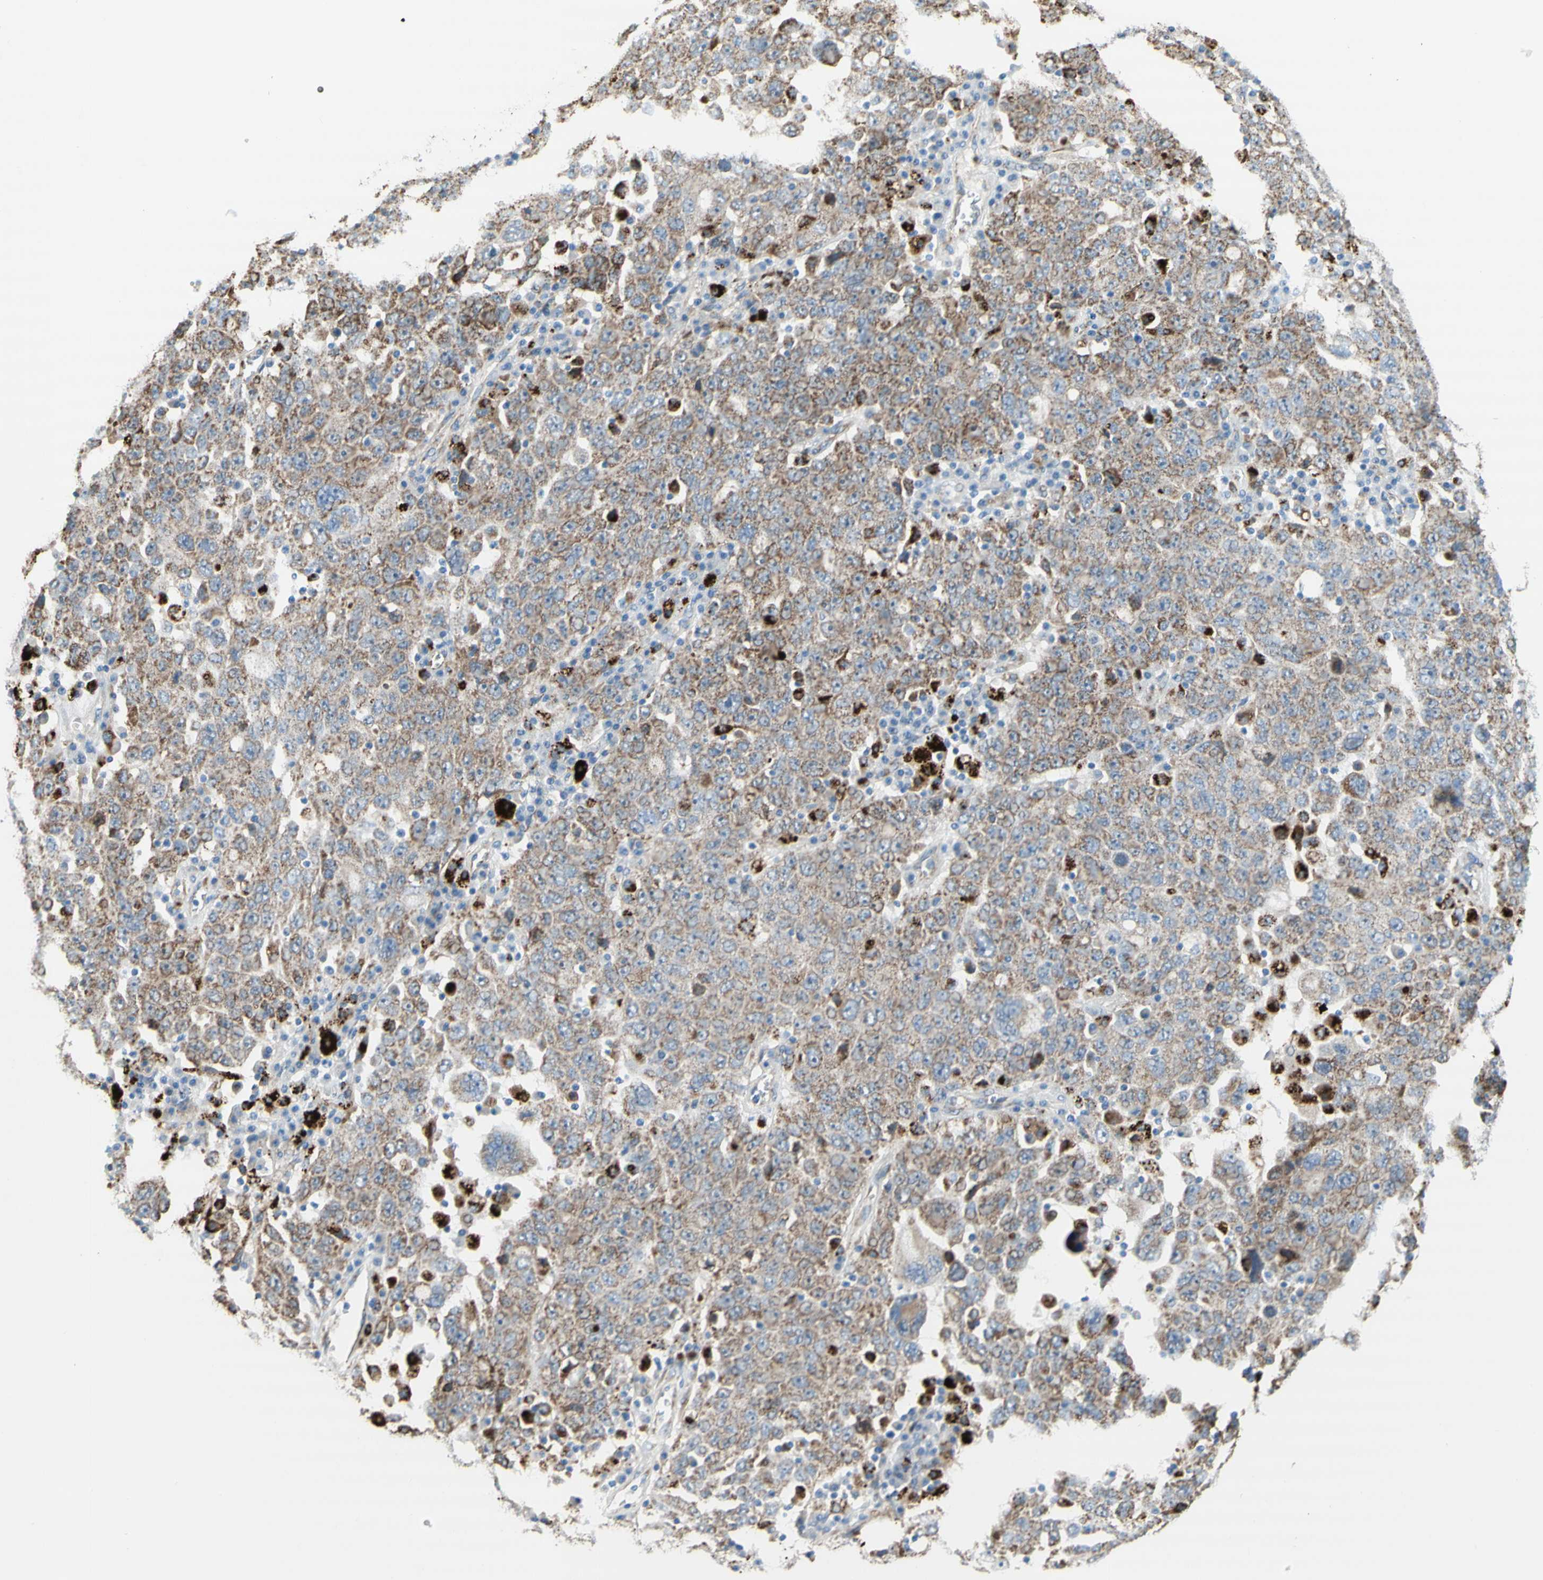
{"staining": {"intensity": "moderate", "quantity": ">75%", "location": "cytoplasmic/membranous"}, "tissue": "ovarian cancer", "cell_type": "Tumor cells", "image_type": "cancer", "snomed": [{"axis": "morphology", "description": "Carcinoma, endometroid"}, {"axis": "topography", "description": "Ovary"}], "caption": "Ovarian cancer stained for a protein (brown) shows moderate cytoplasmic/membranous positive expression in approximately >75% of tumor cells.", "gene": "URB2", "patient": {"sex": "female", "age": 62}}